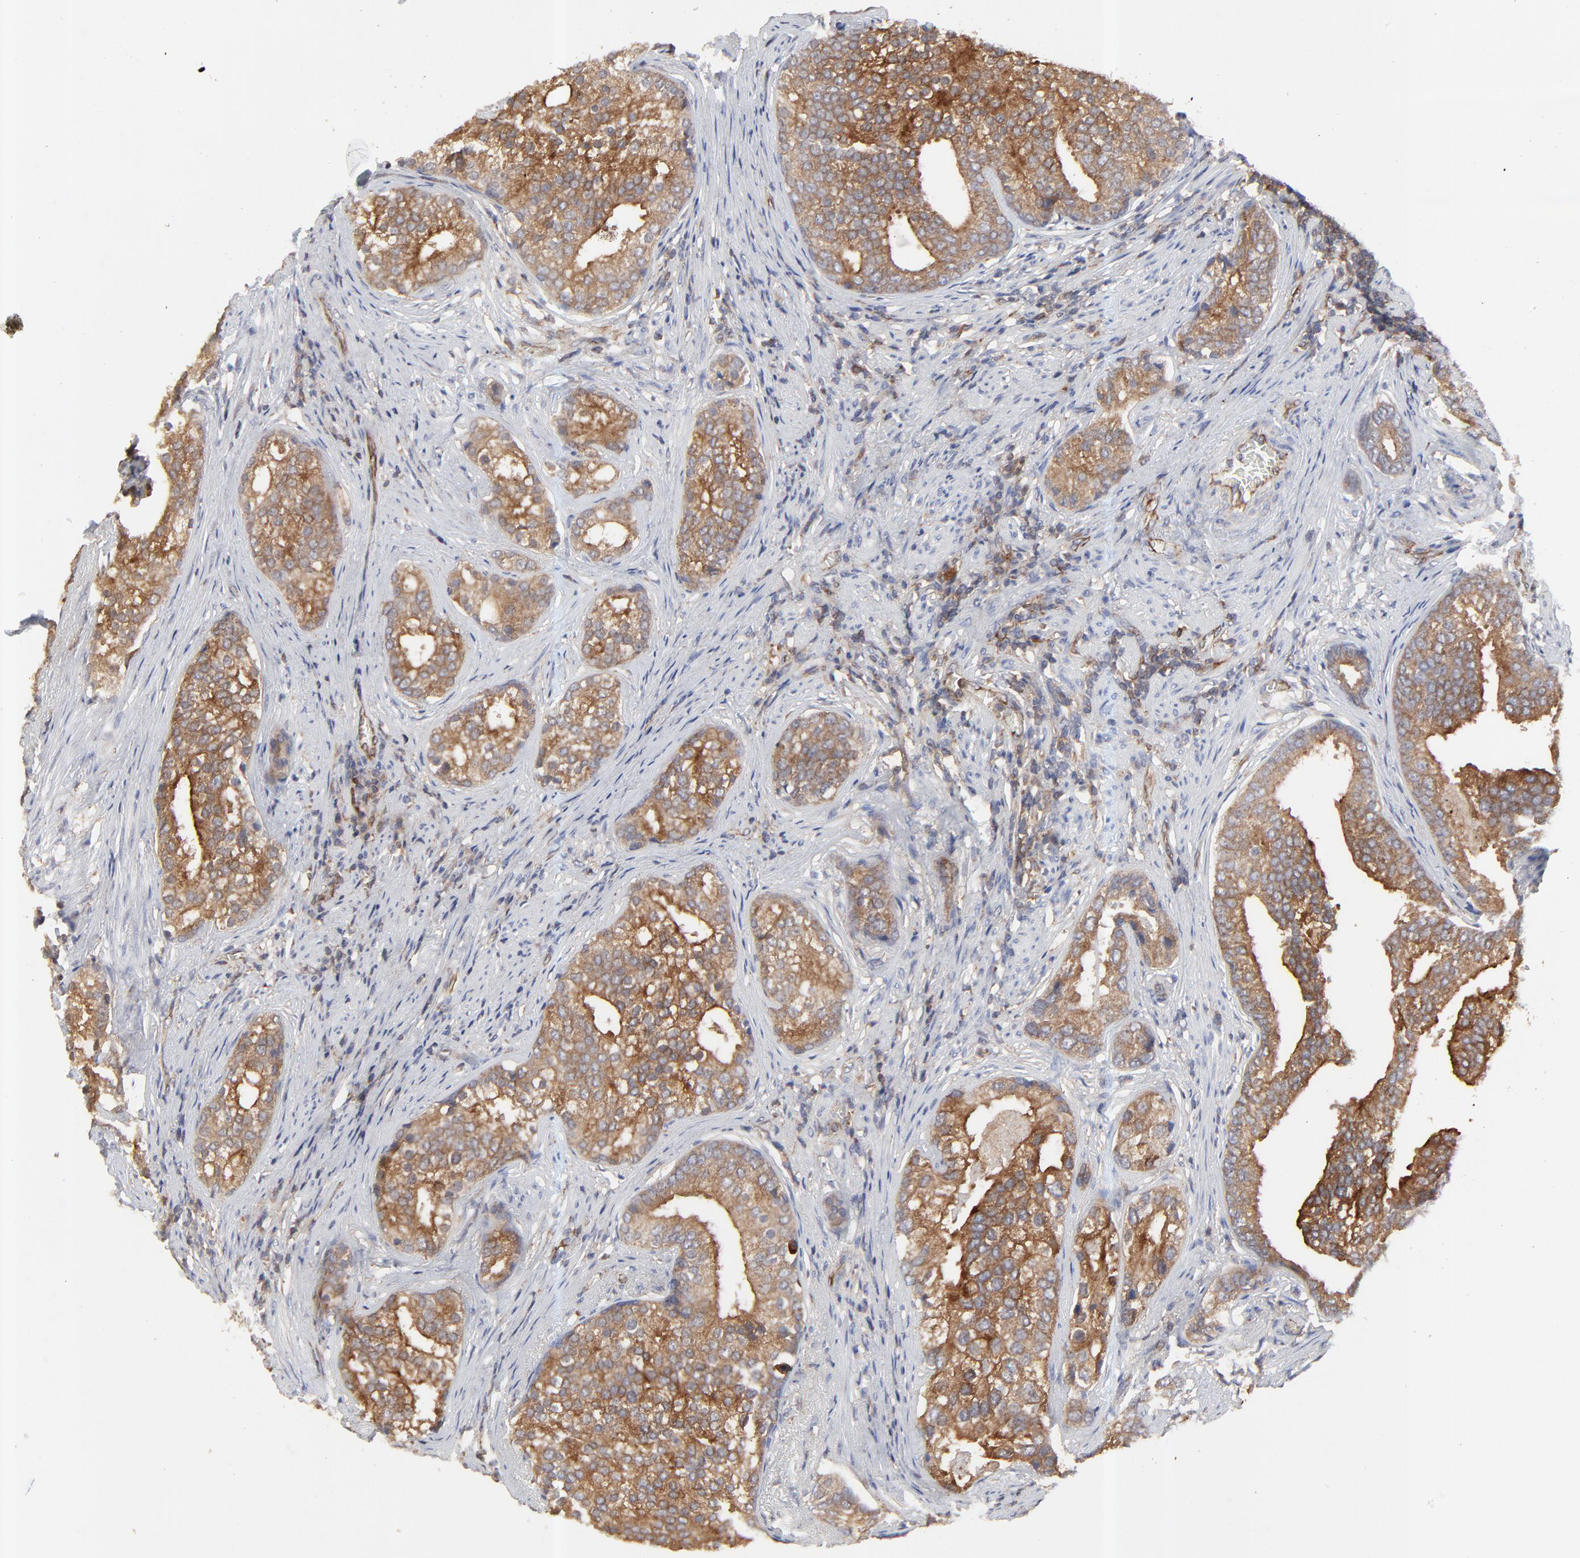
{"staining": {"intensity": "strong", "quantity": ">75%", "location": "cytoplasmic/membranous"}, "tissue": "prostate cancer", "cell_type": "Tumor cells", "image_type": "cancer", "snomed": [{"axis": "morphology", "description": "Adenocarcinoma, Low grade"}, {"axis": "topography", "description": "Prostate"}], "caption": "Protein expression analysis of human low-grade adenocarcinoma (prostate) reveals strong cytoplasmic/membranous expression in about >75% of tumor cells.", "gene": "RAB9A", "patient": {"sex": "male", "age": 71}}